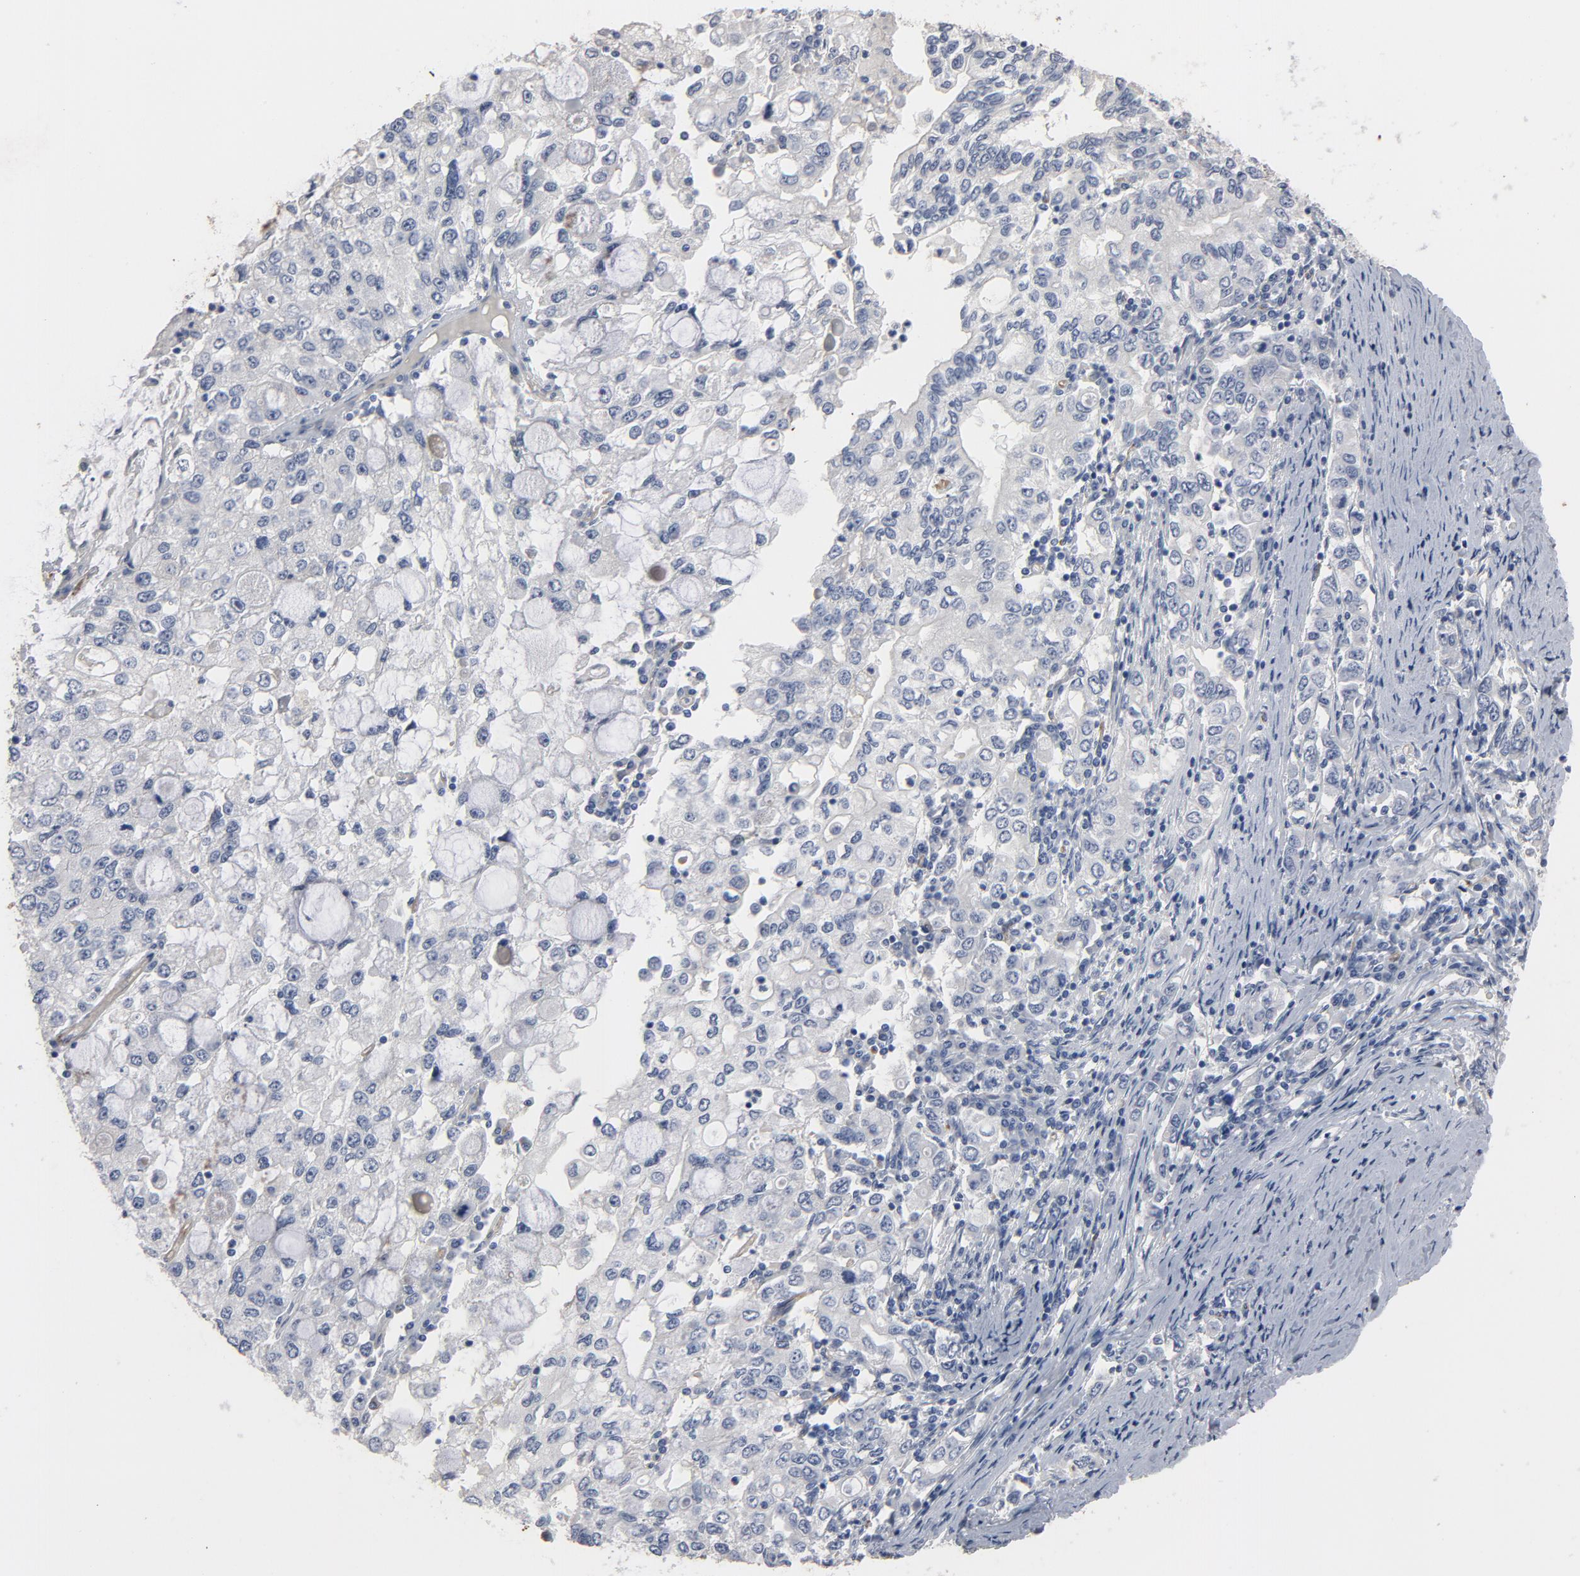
{"staining": {"intensity": "negative", "quantity": "none", "location": "none"}, "tissue": "stomach cancer", "cell_type": "Tumor cells", "image_type": "cancer", "snomed": [{"axis": "morphology", "description": "Adenocarcinoma, NOS"}, {"axis": "topography", "description": "Stomach, lower"}], "caption": "An IHC histopathology image of stomach cancer is shown. There is no staining in tumor cells of stomach cancer.", "gene": "KDR", "patient": {"sex": "female", "age": 72}}